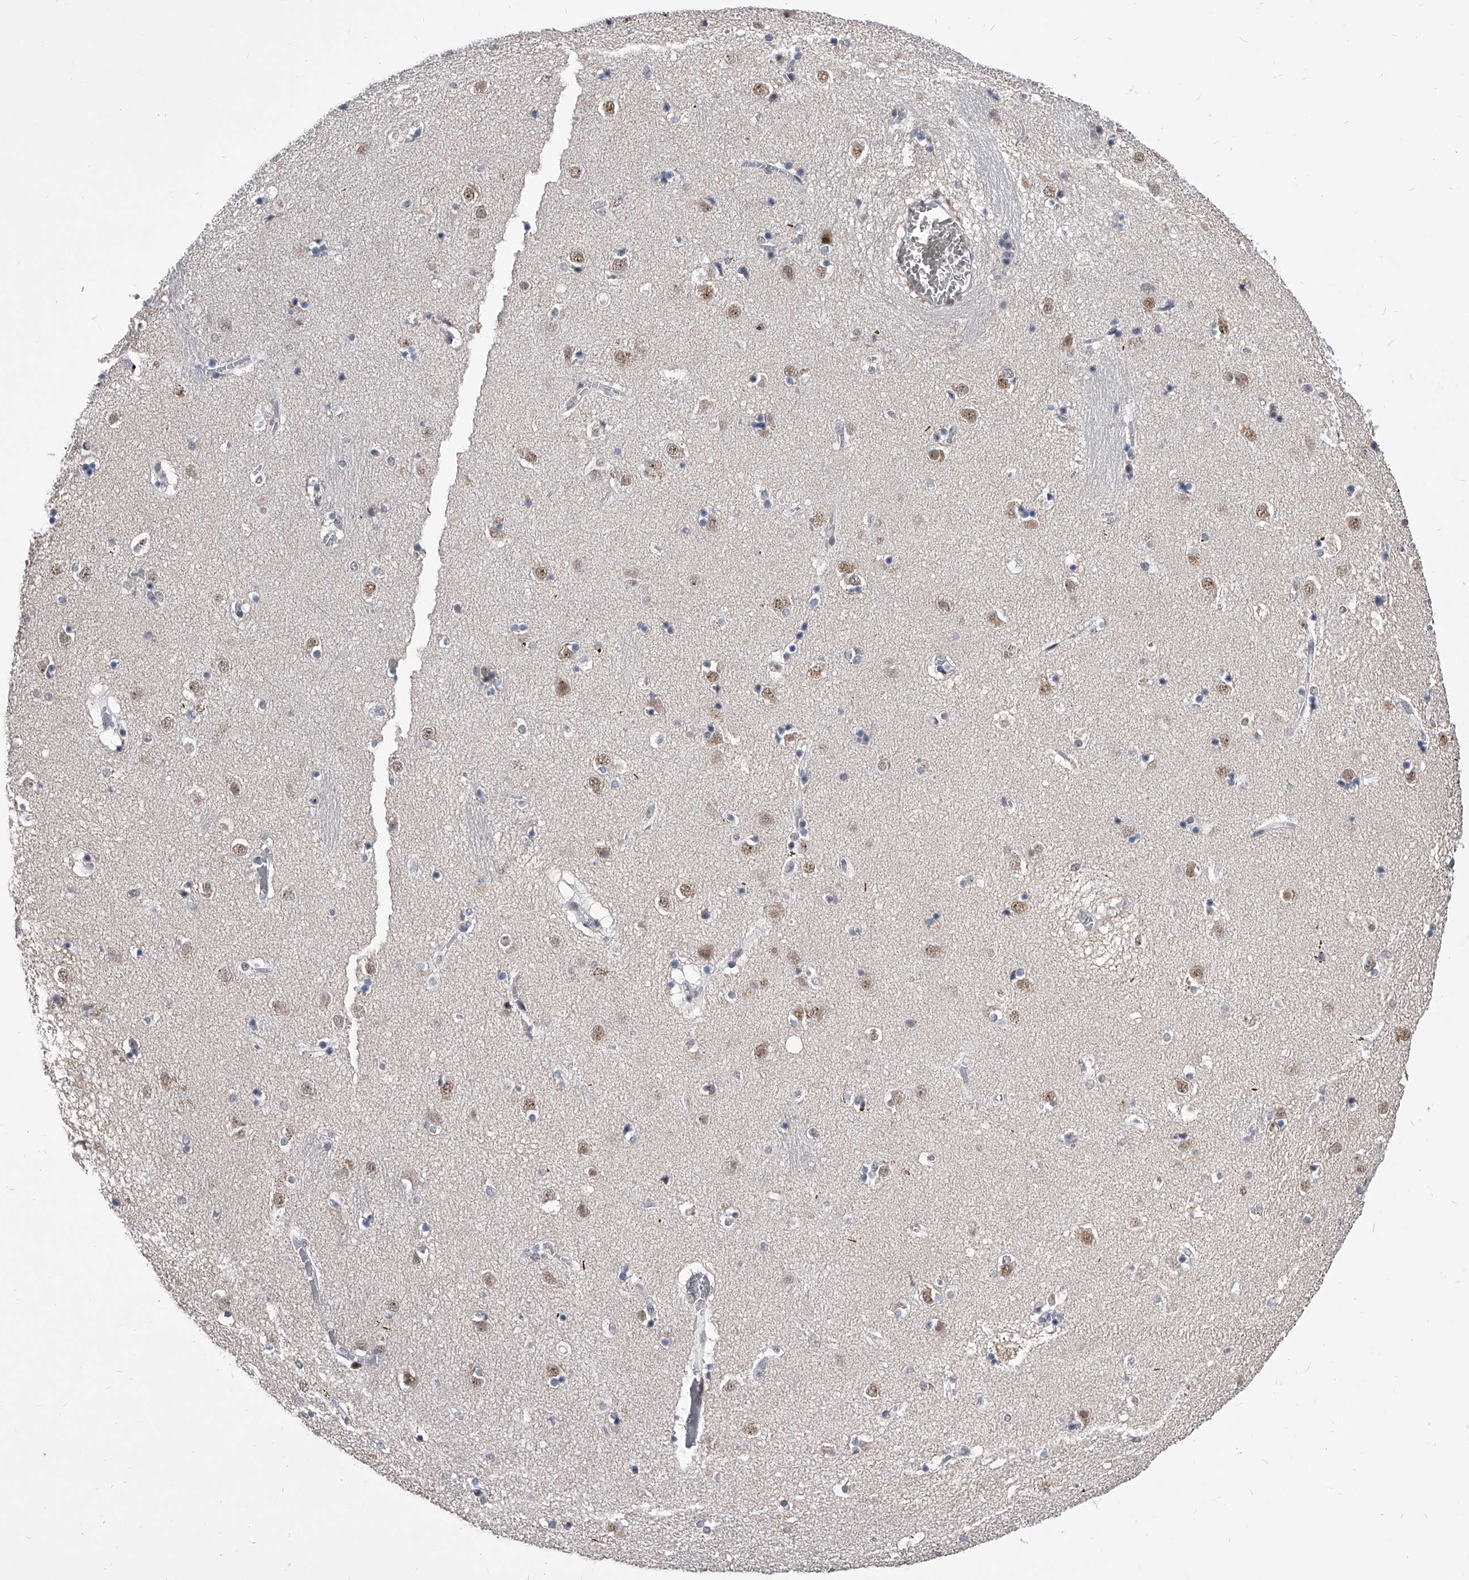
{"staining": {"intensity": "negative", "quantity": "none", "location": "none"}, "tissue": "caudate", "cell_type": "Glial cells", "image_type": "normal", "snomed": [{"axis": "morphology", "description": "Normal tissue, NOS"}, {"axis": "topography", "description": "Lateral ventricle wall"}], "caption": "The image demonstrates no significant positivity in glial cells of caudate.", "gene": "CMTR1", "patient": {"sex": "male", "age": 70}}